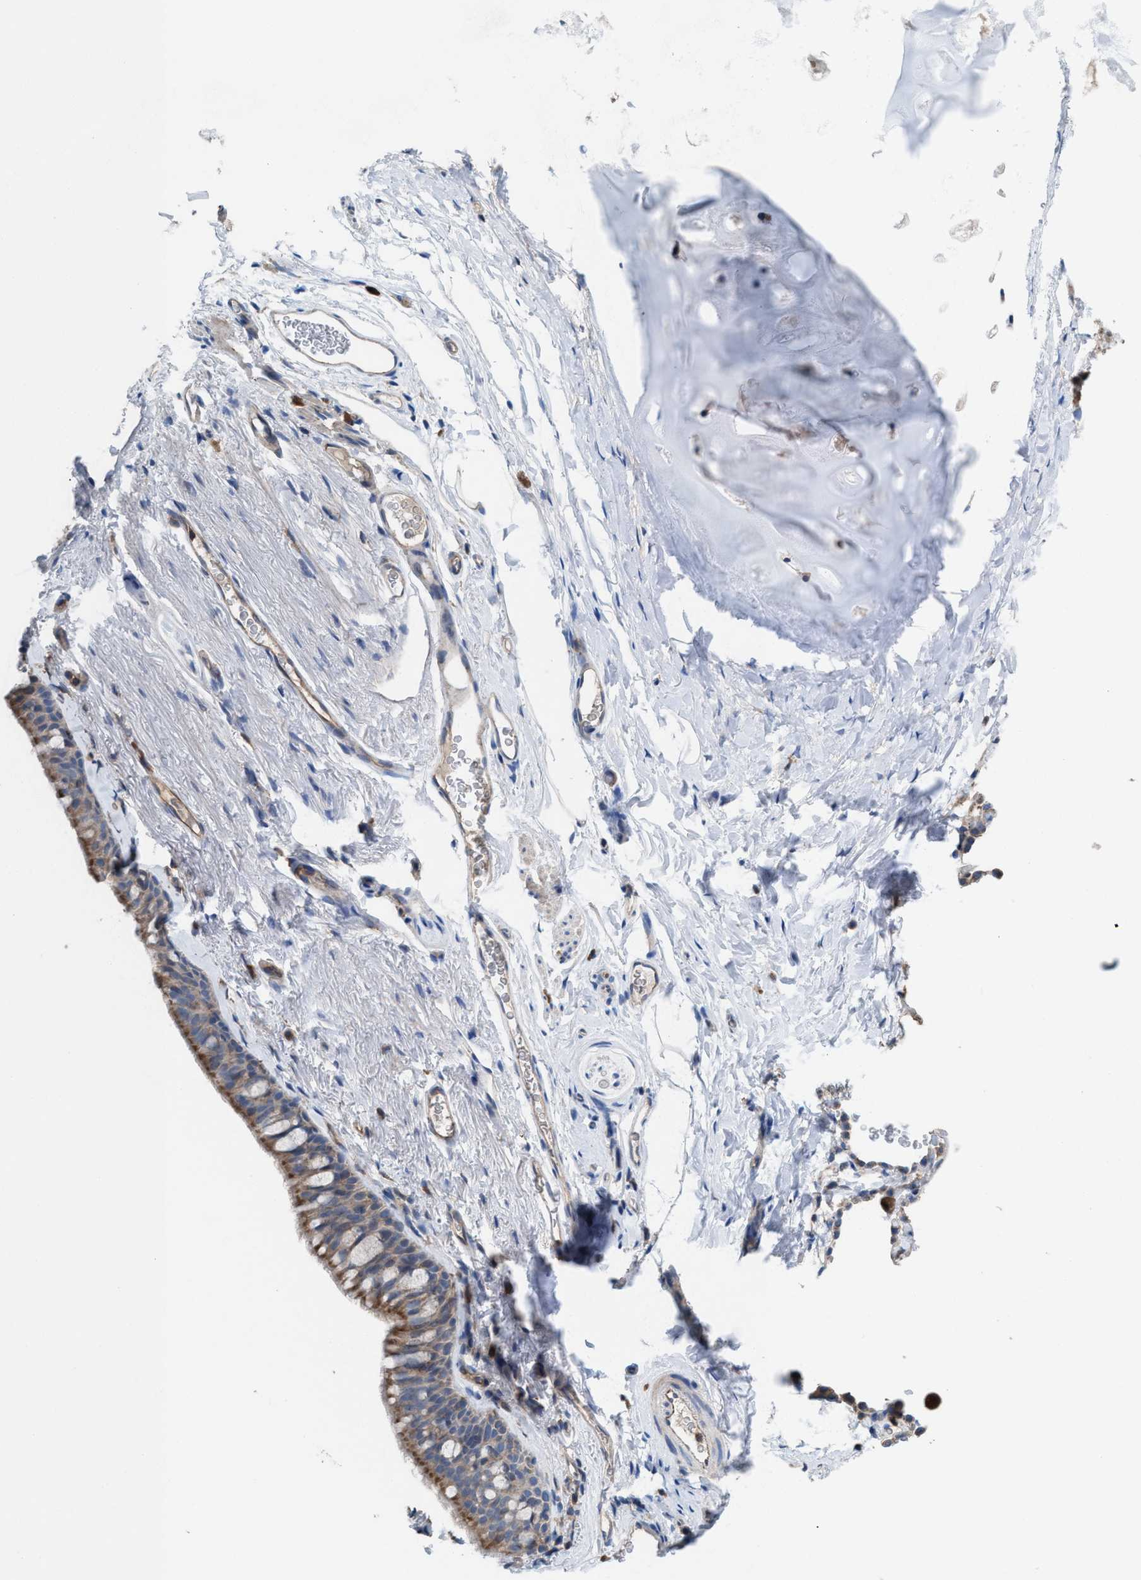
{"staining": {"intensity": "moderate", "quantity": ">75%", "location": "cytoplasmic/membranous"}, "tissue": "bronchus", "cell_type": "Respiratory epithelial cells", "image_type": "normal", "snomed": [{"axis": "morphology", "description": "Normal tissue, NOS"}, {"axis": "topography", "description": "Cartilage tissue"}, {"axis": "topography", "description": "Bronchus"}], "caption": "The micrograph exhibits immunohistochemical staining of unremarkable bronchus. There is moderate cytoplasmic/membranous expression is appreciated in about >75% of respiratory epithelial cells.", "gene": "MRM1", "patient": {"sex": "female", "age": 53}}